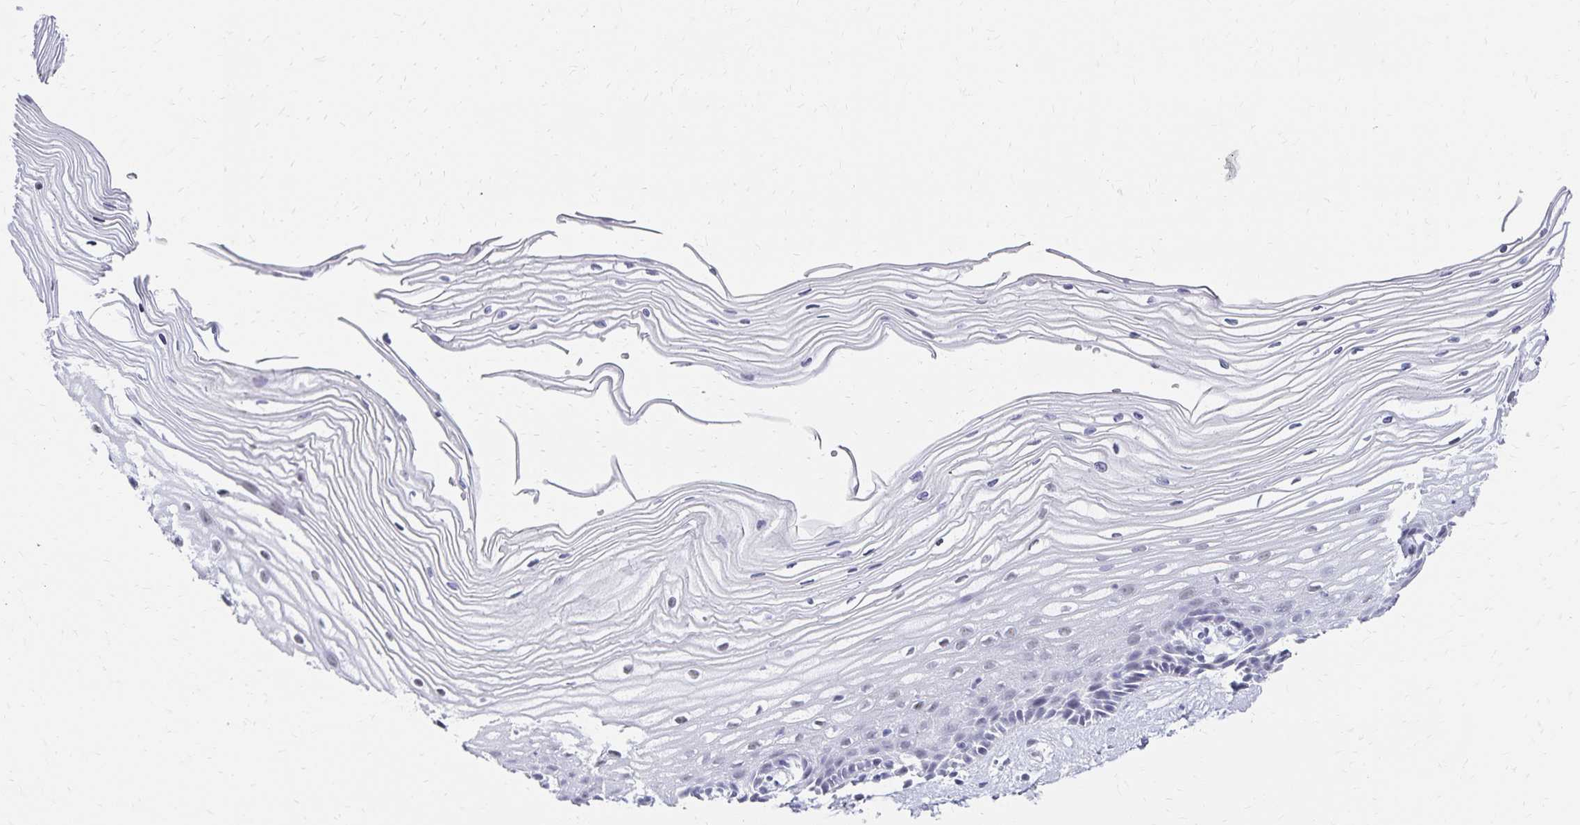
{"staining": {"intensity": "negative", "quantity": "none", "location": "none"}, "tissue": "cervix", "cell_type": "Squamous epithelial cells", "image_type": "normal", "snomed": [{"axis": "morphology", "description": "Normal tissue, NOS"}, {"axis": "topography", "description": "Cervix"}], "caption": "Squamous epithelial cells show no significant protein expression in unremarkable cervix. (Brightfield microscopy of DAB (3,3'-diaminobenzidine) IHC at high magnification).", "gene": "C20orf85", "patient": {"sex": "female", "age": 40}}